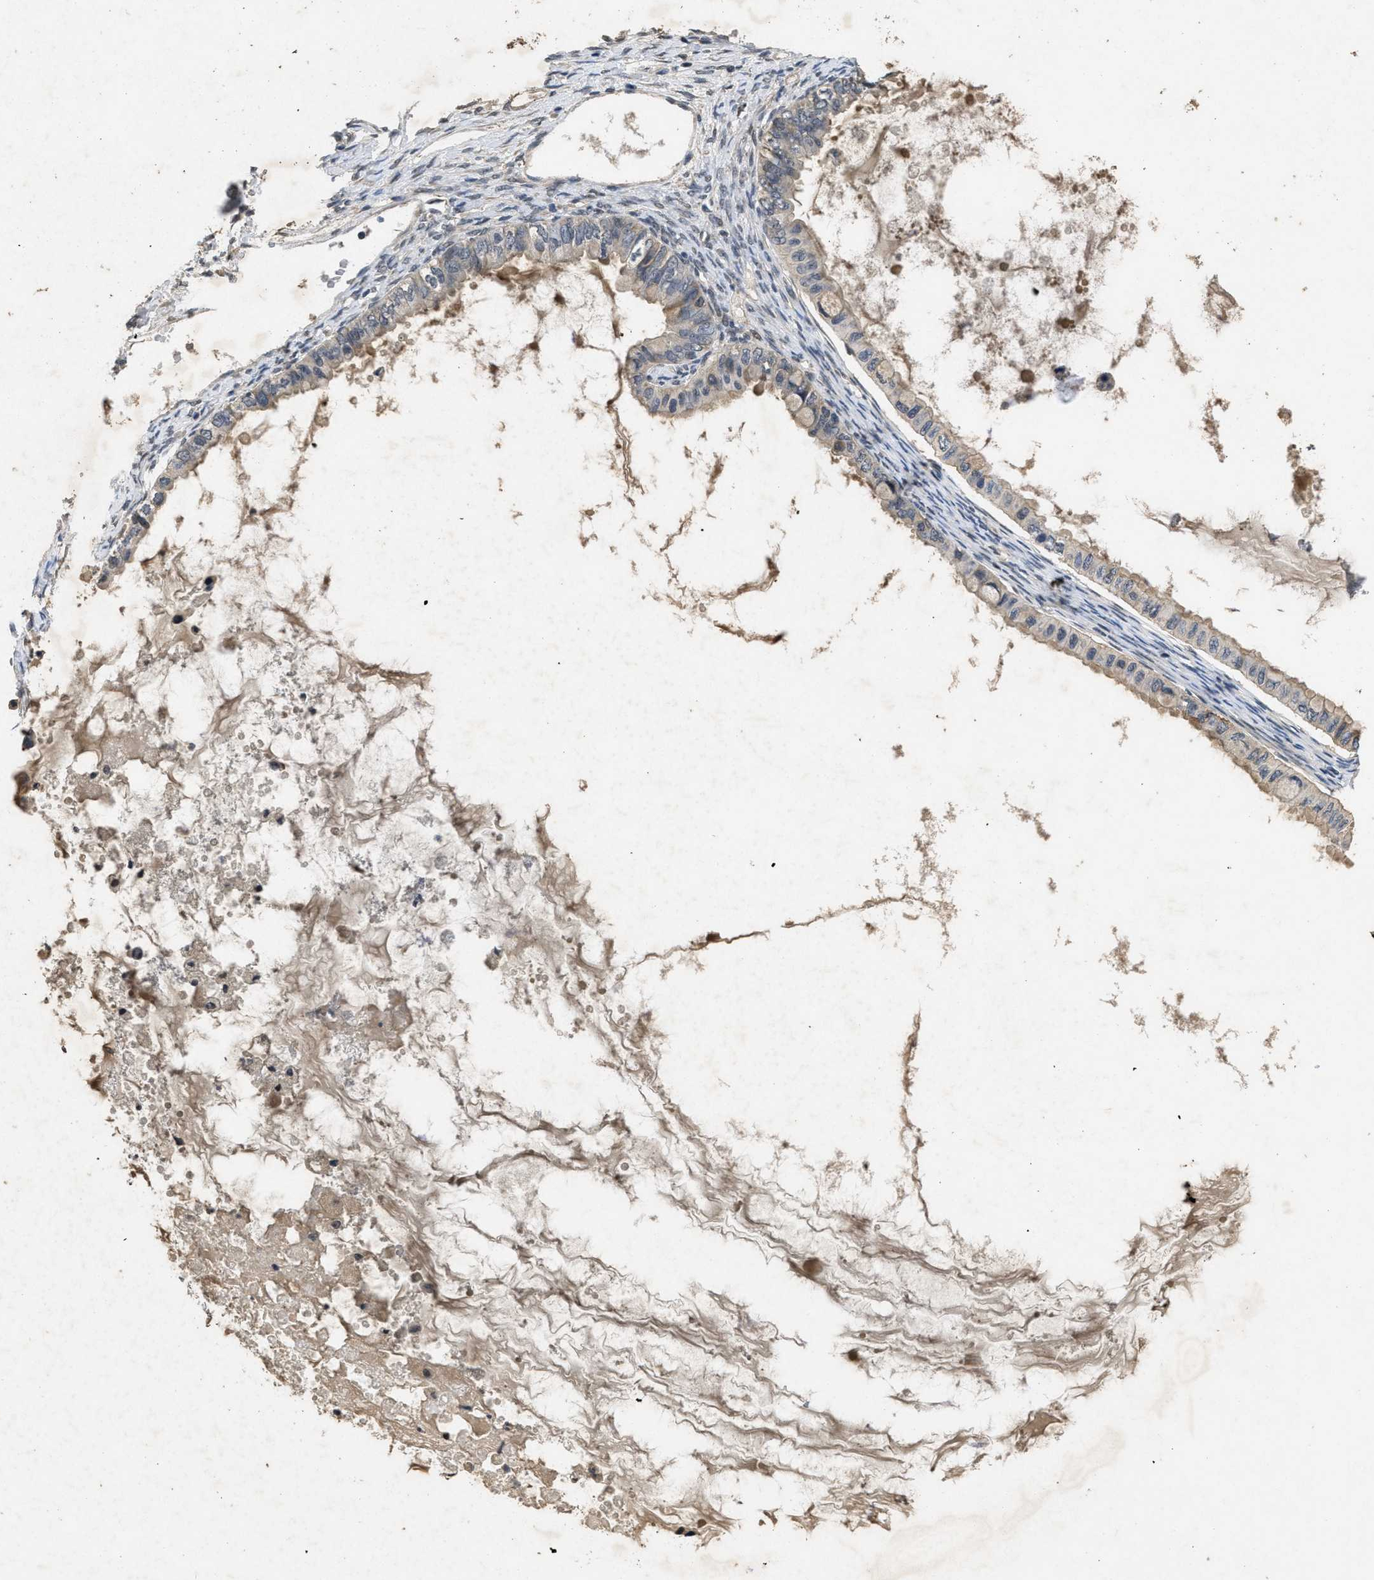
{"staining": {"intensity": "weak", "quantity": ">75%", "location": "cytoplasmic/membranous"}, "tissue": "ovarian cancer", "cell_type": "Tumor cells", "image_type": "cancer", "snomed": [{"axis": "morphology", "description": "Cystadenocarcinoma, mucinous, NOS"}, {"axis": "topography", "description": "Ovary"}], "caption": "The immunohistochemical stain labels weak cytoplasmic/membranous expression in tumor cells of ovarian cancer tissue.", "gene": "PAPOLG", "patient": {"sex": "female", "age": 80}}